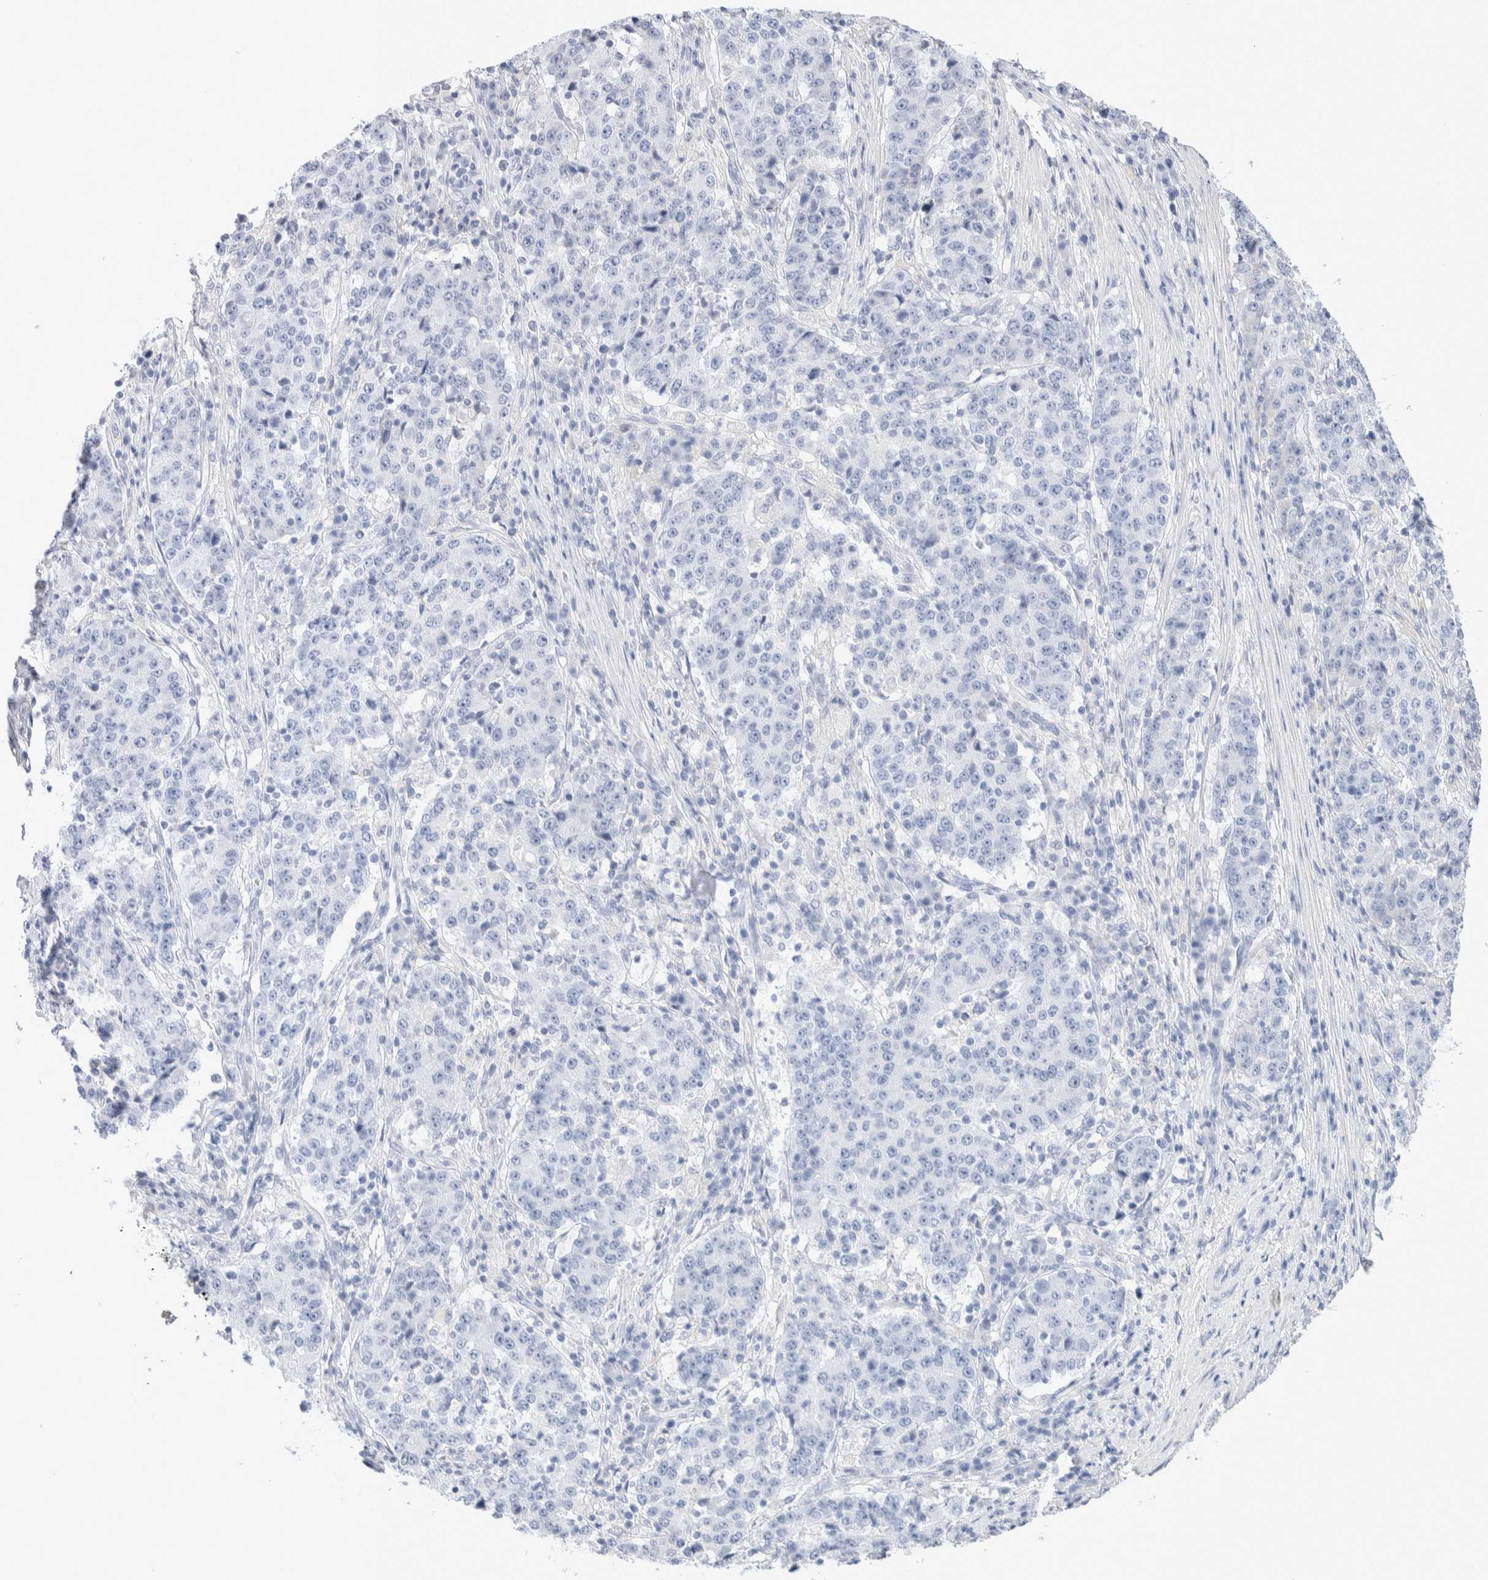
{"staining": {"intensity": "negative", "quantity": "none", "location": "none"}, "tissue": "stomach cancer", "cell_type": "Tumor cells", "image_type": "cancer", "snomed": [{"axis": "morphology", "description": "Adenocarcinoma, NOS"}, {"axis": "topography", "description": "Stomach"}], "caption": "An immunohistochemistry micrograph of stomach adenocarcinoma is shown. There is no staining in tumor cells of stomach adenocarcinoma. The staining was performed using DAB (3,3'-diaminobenzidine) to visualize the protein expression in brown, while the nuclei were stained in blue with hematoxylin (Magnification: 20x).", "gene": "GDA", "patient": {"sex": "male", "age": 59}}